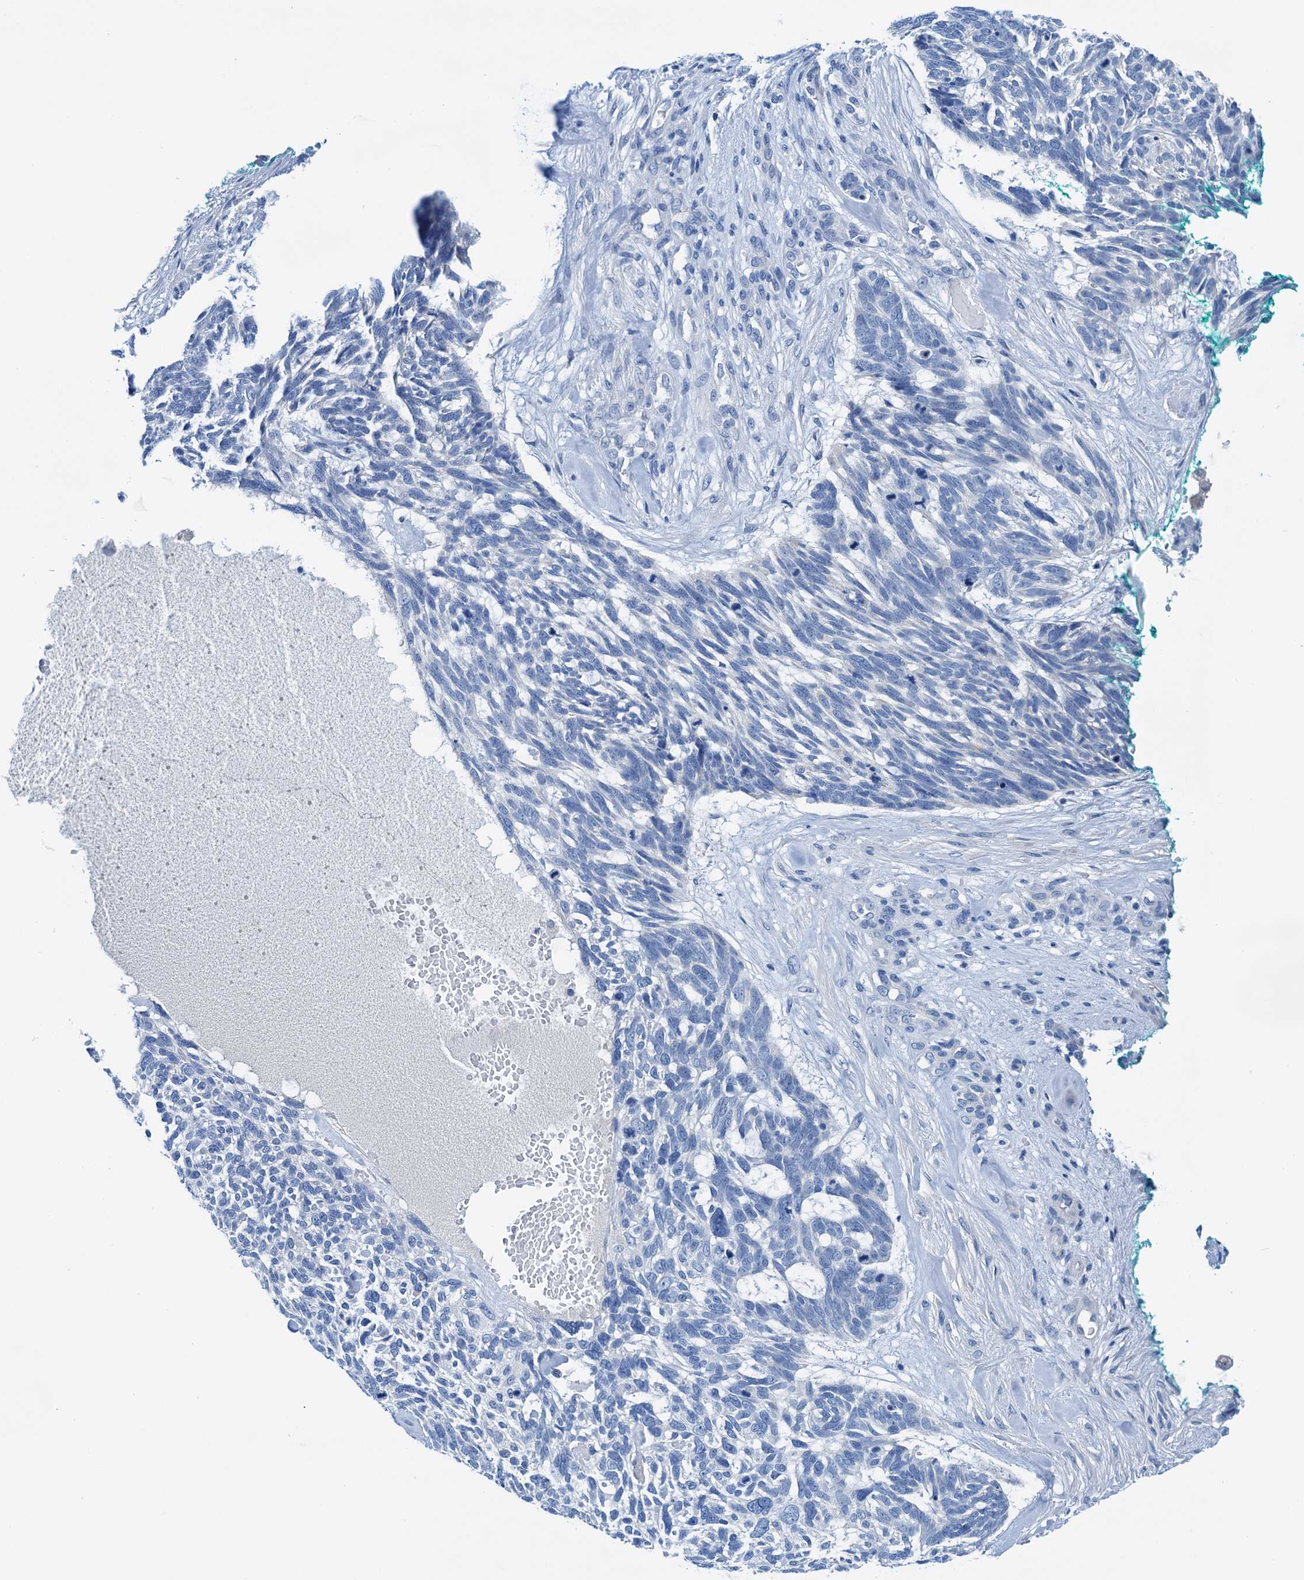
{"staining": {"intensity": "negative", "quantity": "none", "location": "none"}, "tissue": "skin cancer", "cell_type": "Tumor cells", "image_type": "cancer", "snomed": [{"axis": "morphology", "description": "Basal cell carcinoma"}, {"axis": "topography", "description": "Skin"}], "caption": "High magnification brightfield microscopy of skin cancer stained with DAB (brown) and counterstained with hematoxylin (blue): tumor cells show no significant positivity. (DAB (3,3'-diaminobenzidine) immunohistochemistry (IHC) visualized using brightfield microscopy, high magnification).", "gene": "KNDC1", "patient": {"sex": "male", "age": 88}}